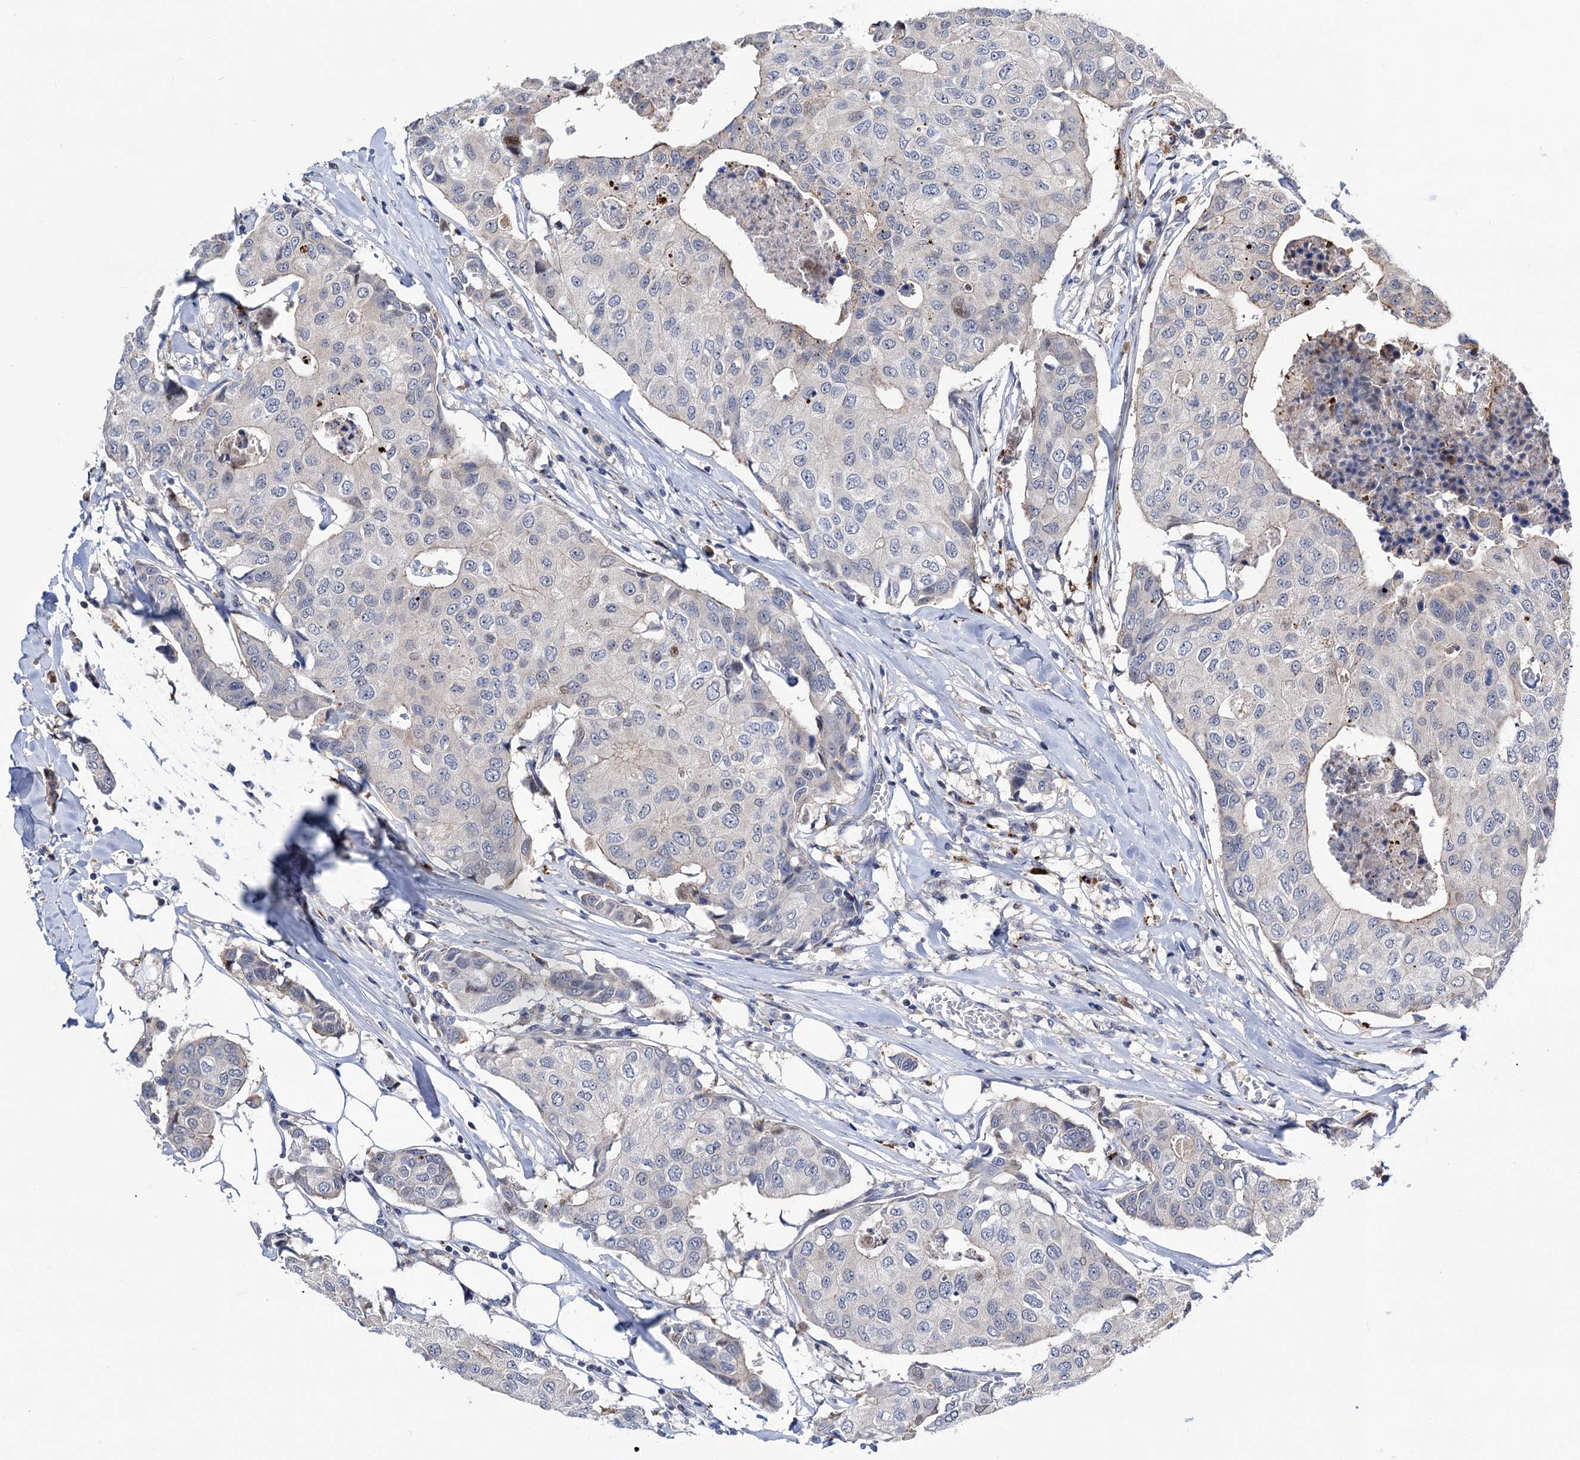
{"staining": {"intensity": "negative", "quantity": "none", "location": "none"}, "tissue": "breast cancer", "cell_type": "Tumor cells", "image_type": "cancer", "snomed": [{"axis": "morphology", "description": "Duct carcinoma"}, {"axis": "topography", "description": "Breast"}], "caption": "Human breast cancer (infiltrating ductal carcinoma) stained for a protein using immunohistochemistry reveals no staining in tumor cells.", "gene": "UBR1", "patient": {"sex": "female", "age": 80}}